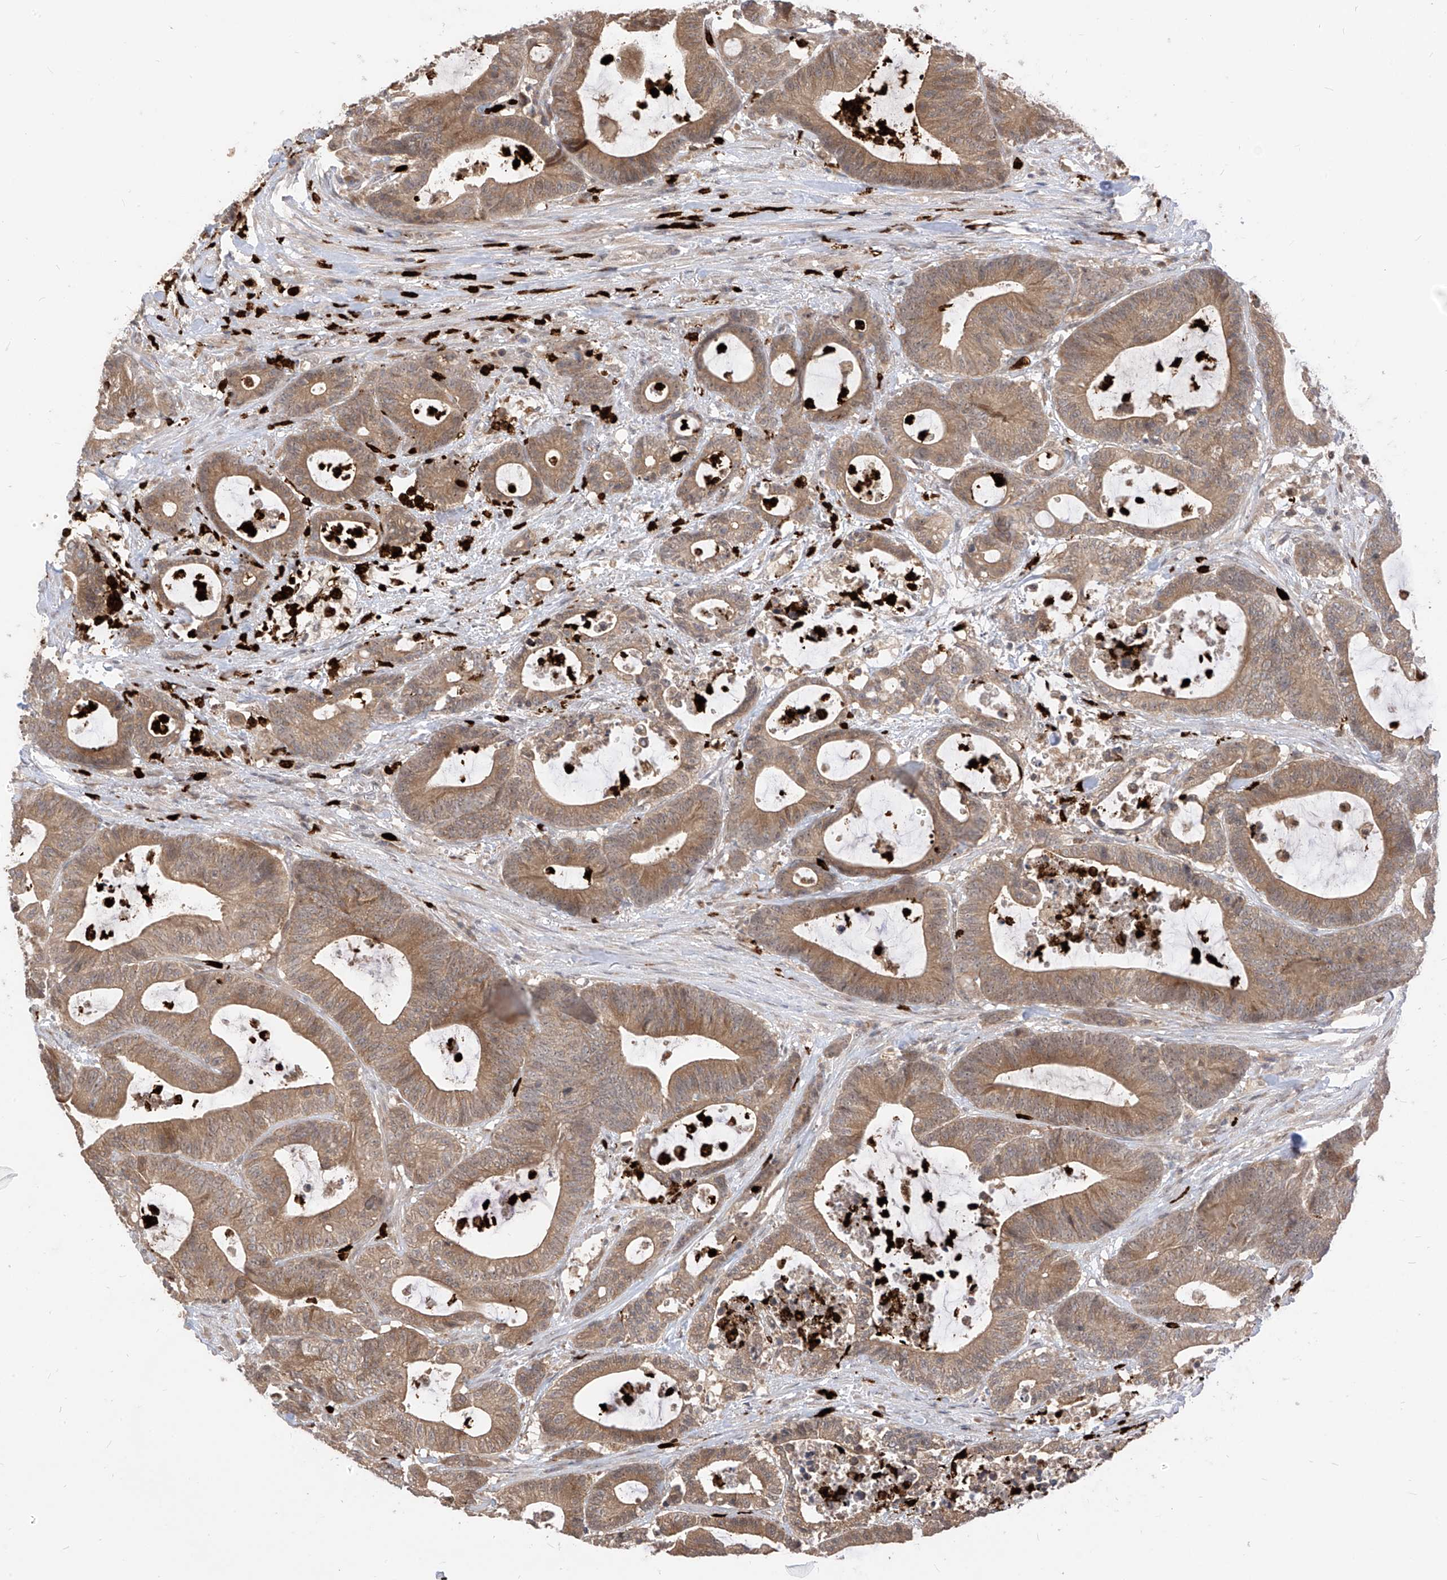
{"staining": {"intensity": "moderate", "quantity": ">75%", "location": "cytoplasmic/membranous"}, "tissue": "colorectal cancer", "cell_type": "Tumor cells", "image_type": "cancer", "snomed": [{"axis": "morphology", "description": "Adenocarcinoma, NOS"}, {"axis": "topography", "description": "Colon"}], "caption": "A high-resolution micrograph shows IHC staining of colorectal cancer (adenocarcinoma), which shows moderate cytoplasmic/membranous staining in about >75% of tumor cells.", "gene": "CNKSR1", "patient": {"sex": "female", "age": 84}}